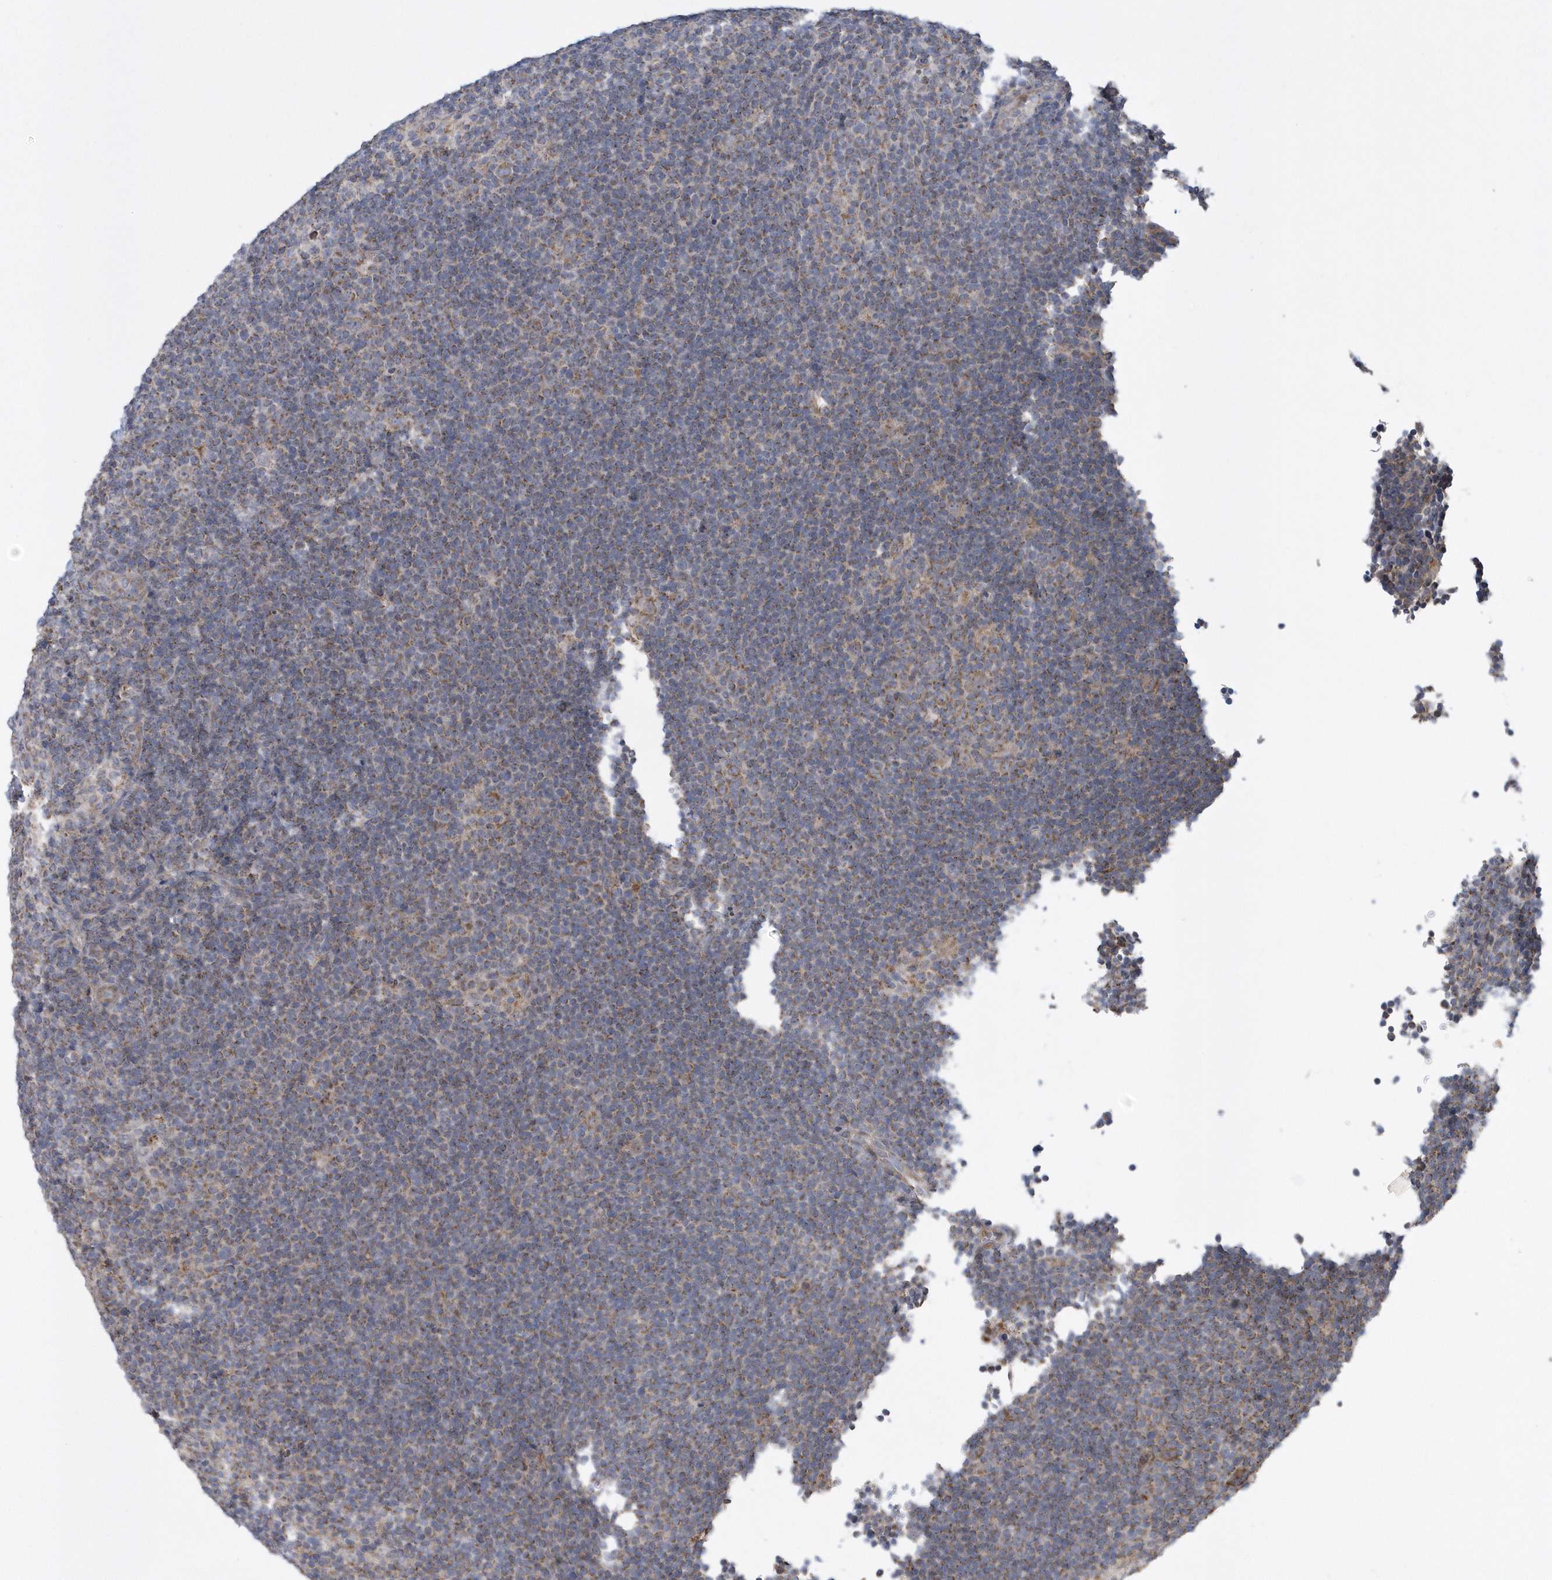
{"staining": {"intensity": "moderate", "quantity": ">75%", "location": "cytoplasmic/membranous"}, "tissue": "lymphoma", "cell_type": "Tumor cells", "image_type": "cancer", "snomed": [{"axis": "morphology", "description": "Hodgkin's disease, NOS"}, {"axis": "topography", "description": "Lymph node"}], "caption": "About >75% of tumor cells in lymphoma exhibit moderate cytoplasmic/membranous protein positivity as visualized by brown immunohistochemical staining.", "gene": "SLX9", "patient": {"sex": "female", "age": 57}}